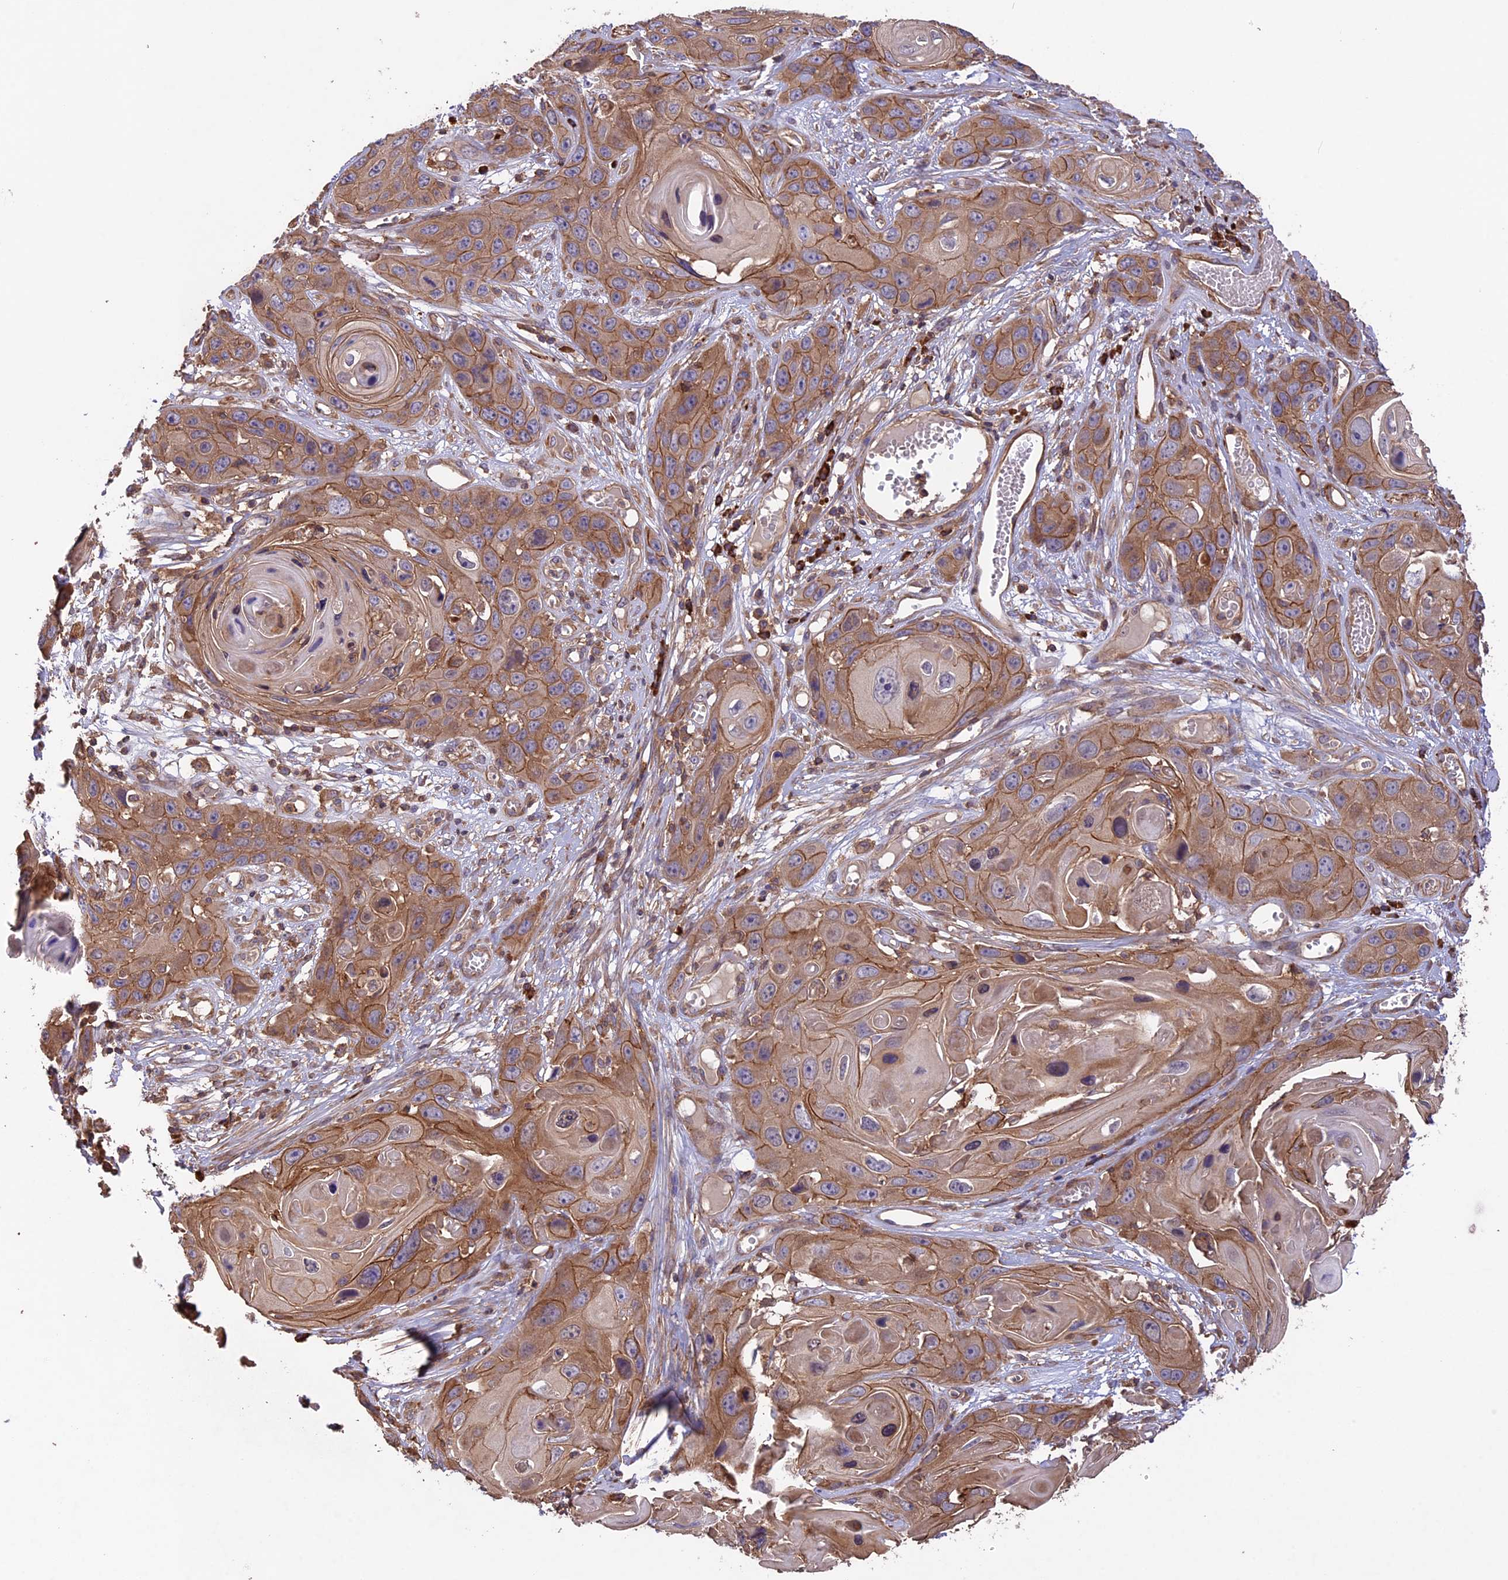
{"staining": {"intensity": "moderate", "quantity": ">75%", "location": "cytoplasmic/membranous"}, "tissue": "skin cancer", "cell_type": "Tumor cells", "image_type": "cancer", "snomed": [{"axis": "morphology", "description": "Squamous cell carcinoma, NOS"}, {"axis": "topography", "description": "Skin"}], "caption": "Squamous cell carcinoma (skin) stained for a protein reveals moderate cytoplasmic/membranous positivity in tumor cells.", "gene": "GAS8", "patient": {"sex": "male", "age": 55}}